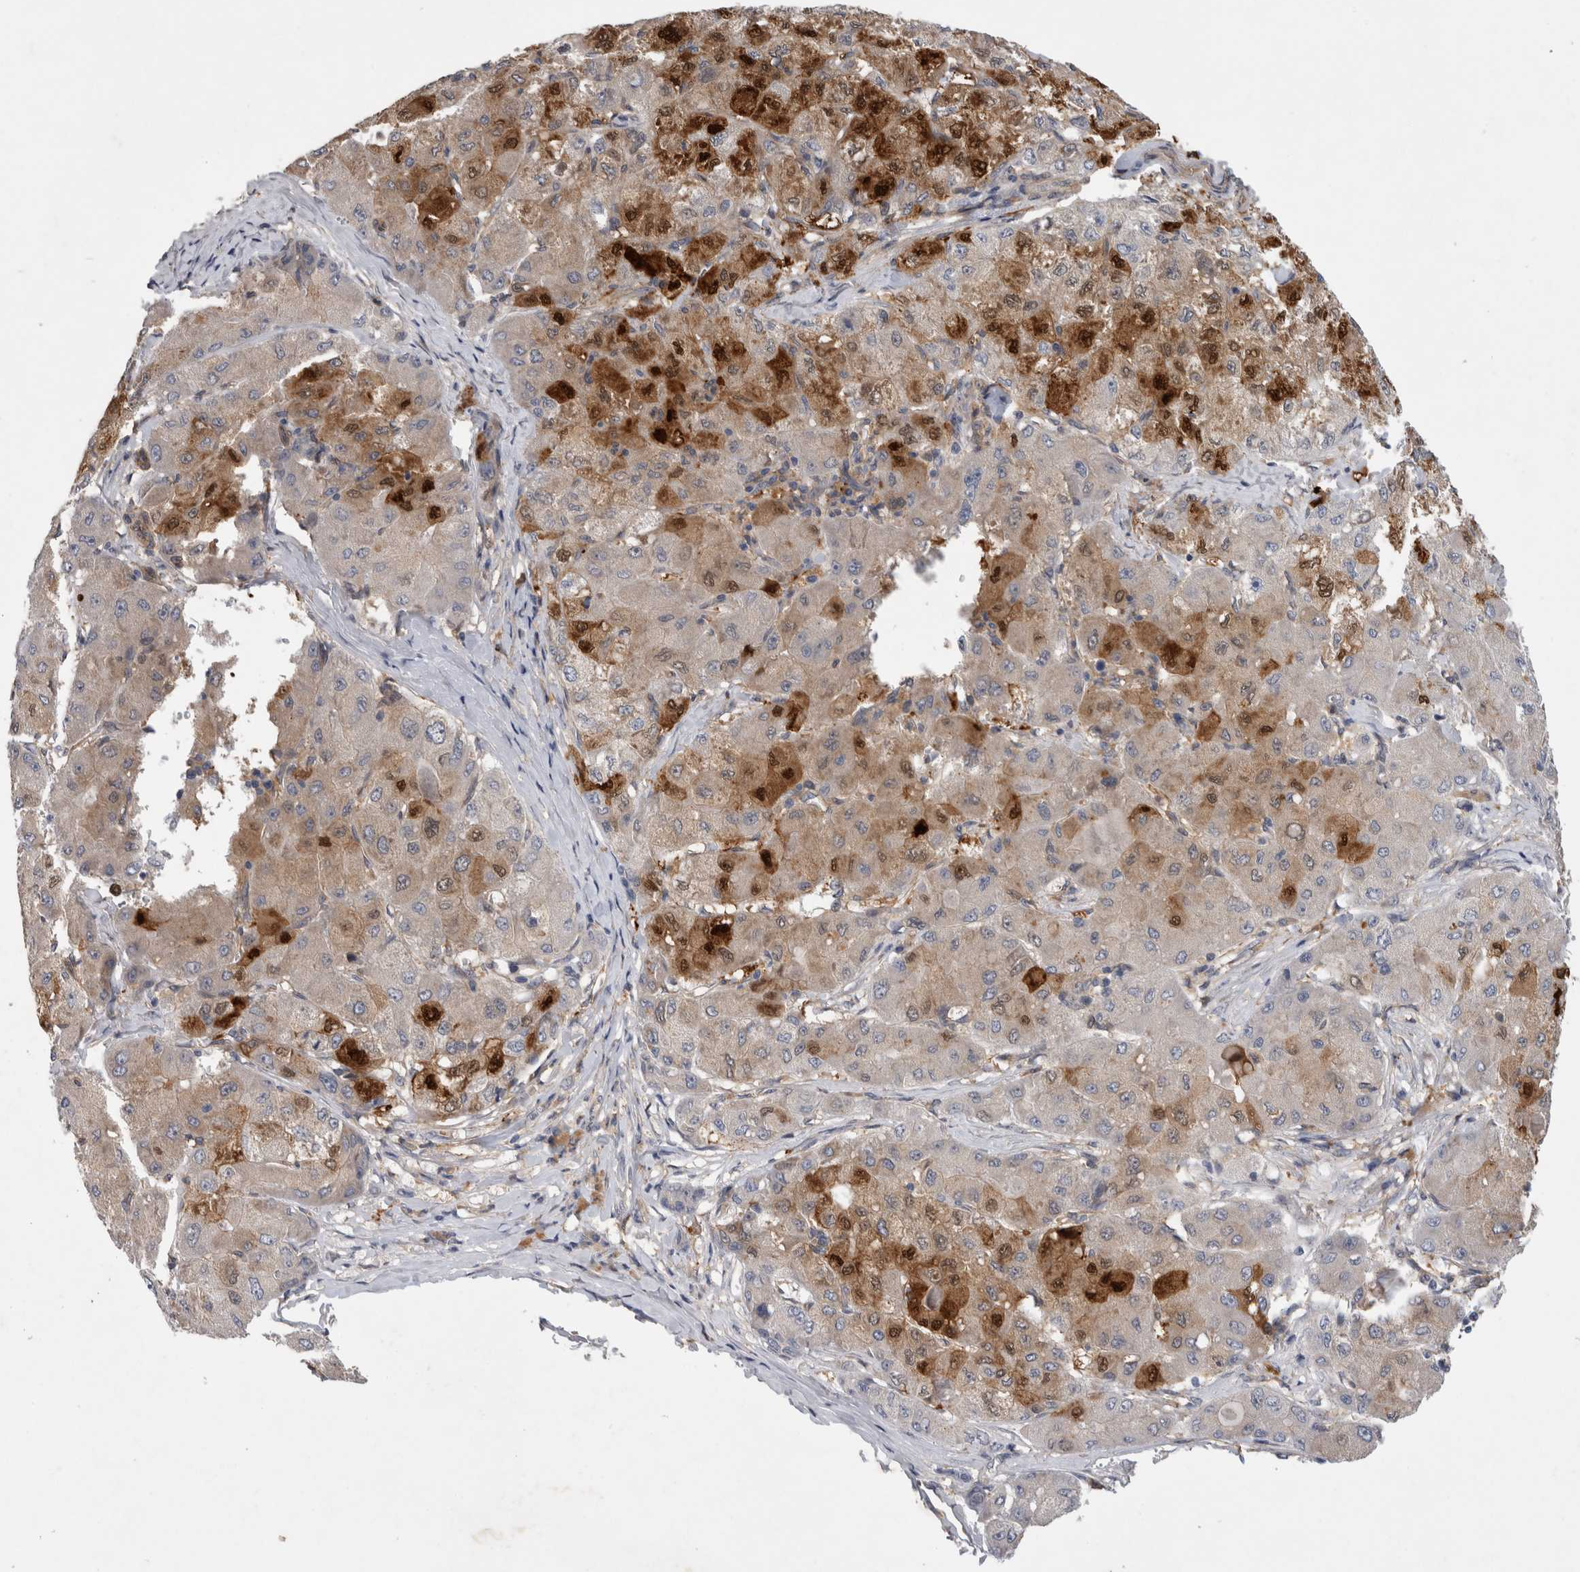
{"staining": {"intensity": "strong", "quantity": "25%-75%", "location": "cytoplasmic/membranous,nuclear"}, "tissue": "liver cancer", "cell_type": "Tumor cells", "image_type": "cancer", "snomed": [{"axis": "morphology", "description": "Carcinoma, Hepatocellular, NOS"}, {"axis": "topography", "description": "Liver"}], "caption": "DAB immunohistochemical staining of human hepatocellular carcinoma (liver) displays strong cytoplasmic/membranous and nuclear protein expression in approximately 25%-75% of tumor cells.", "gene": "ANKFY1", "patient": {"sex": "male", "age": 80}}